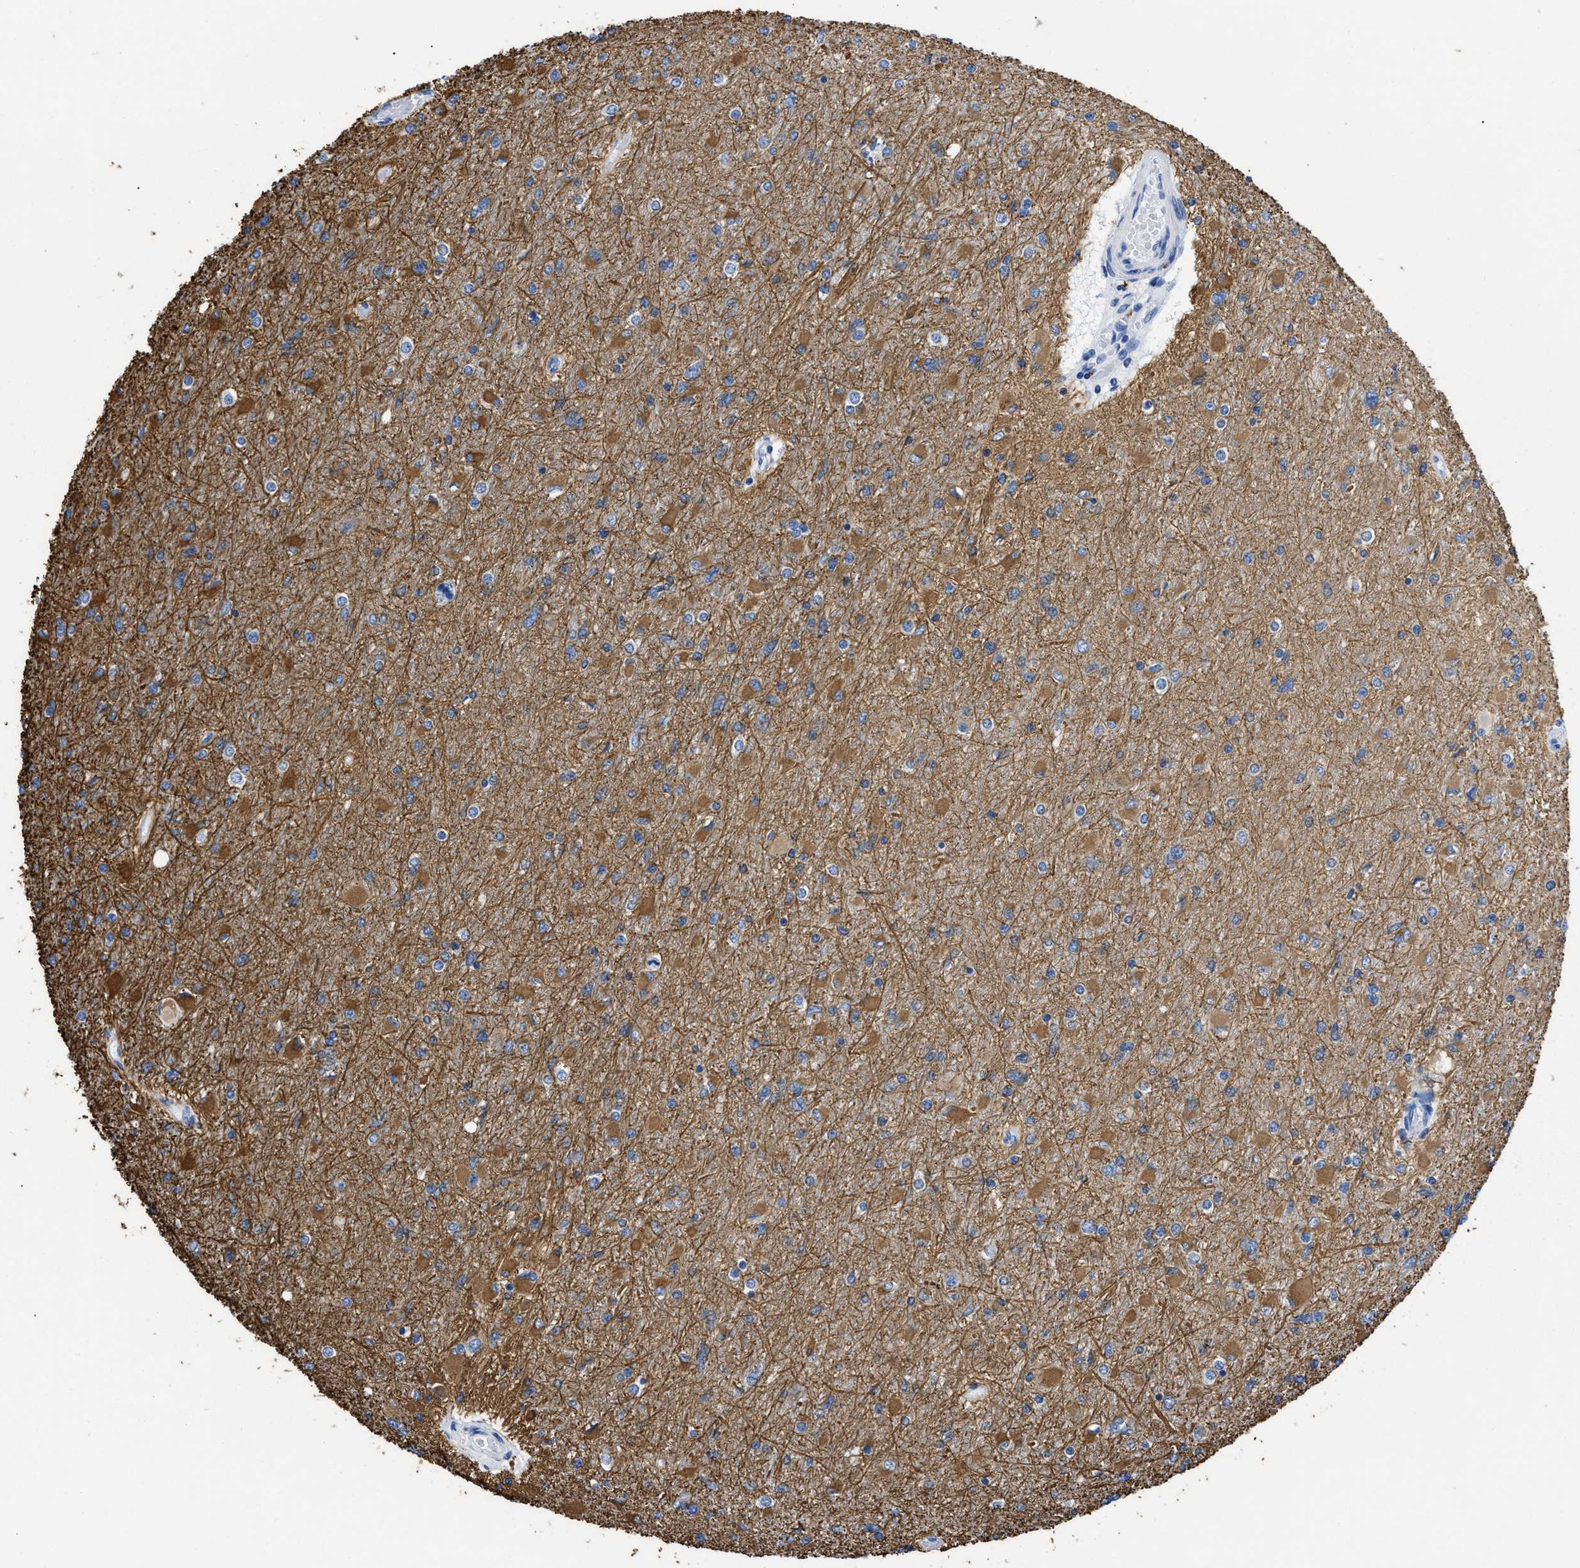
{"staining": {"intensity": "weak", "quantity": ">75%", "location": "cytoplasmic/membranous"}, "tissue": "glioma", "cell_type": "Tumor cells", "image_type": "cancer", "snomed": [{"axis": "morphology", "description": "Glioma, malignant, High grade"}, {"axis": "topography", "description": "Cerebral cortex"}], "caption": "Immunohistochemistry histopathology image of human glioma stained for a protein (brown), which demonstrates low levels of weak cytoplasmic/membranous staining in approximately >75% of tumor cells.", "gene": "DLC1", "patient": {"sex": "female", "age": 36}}